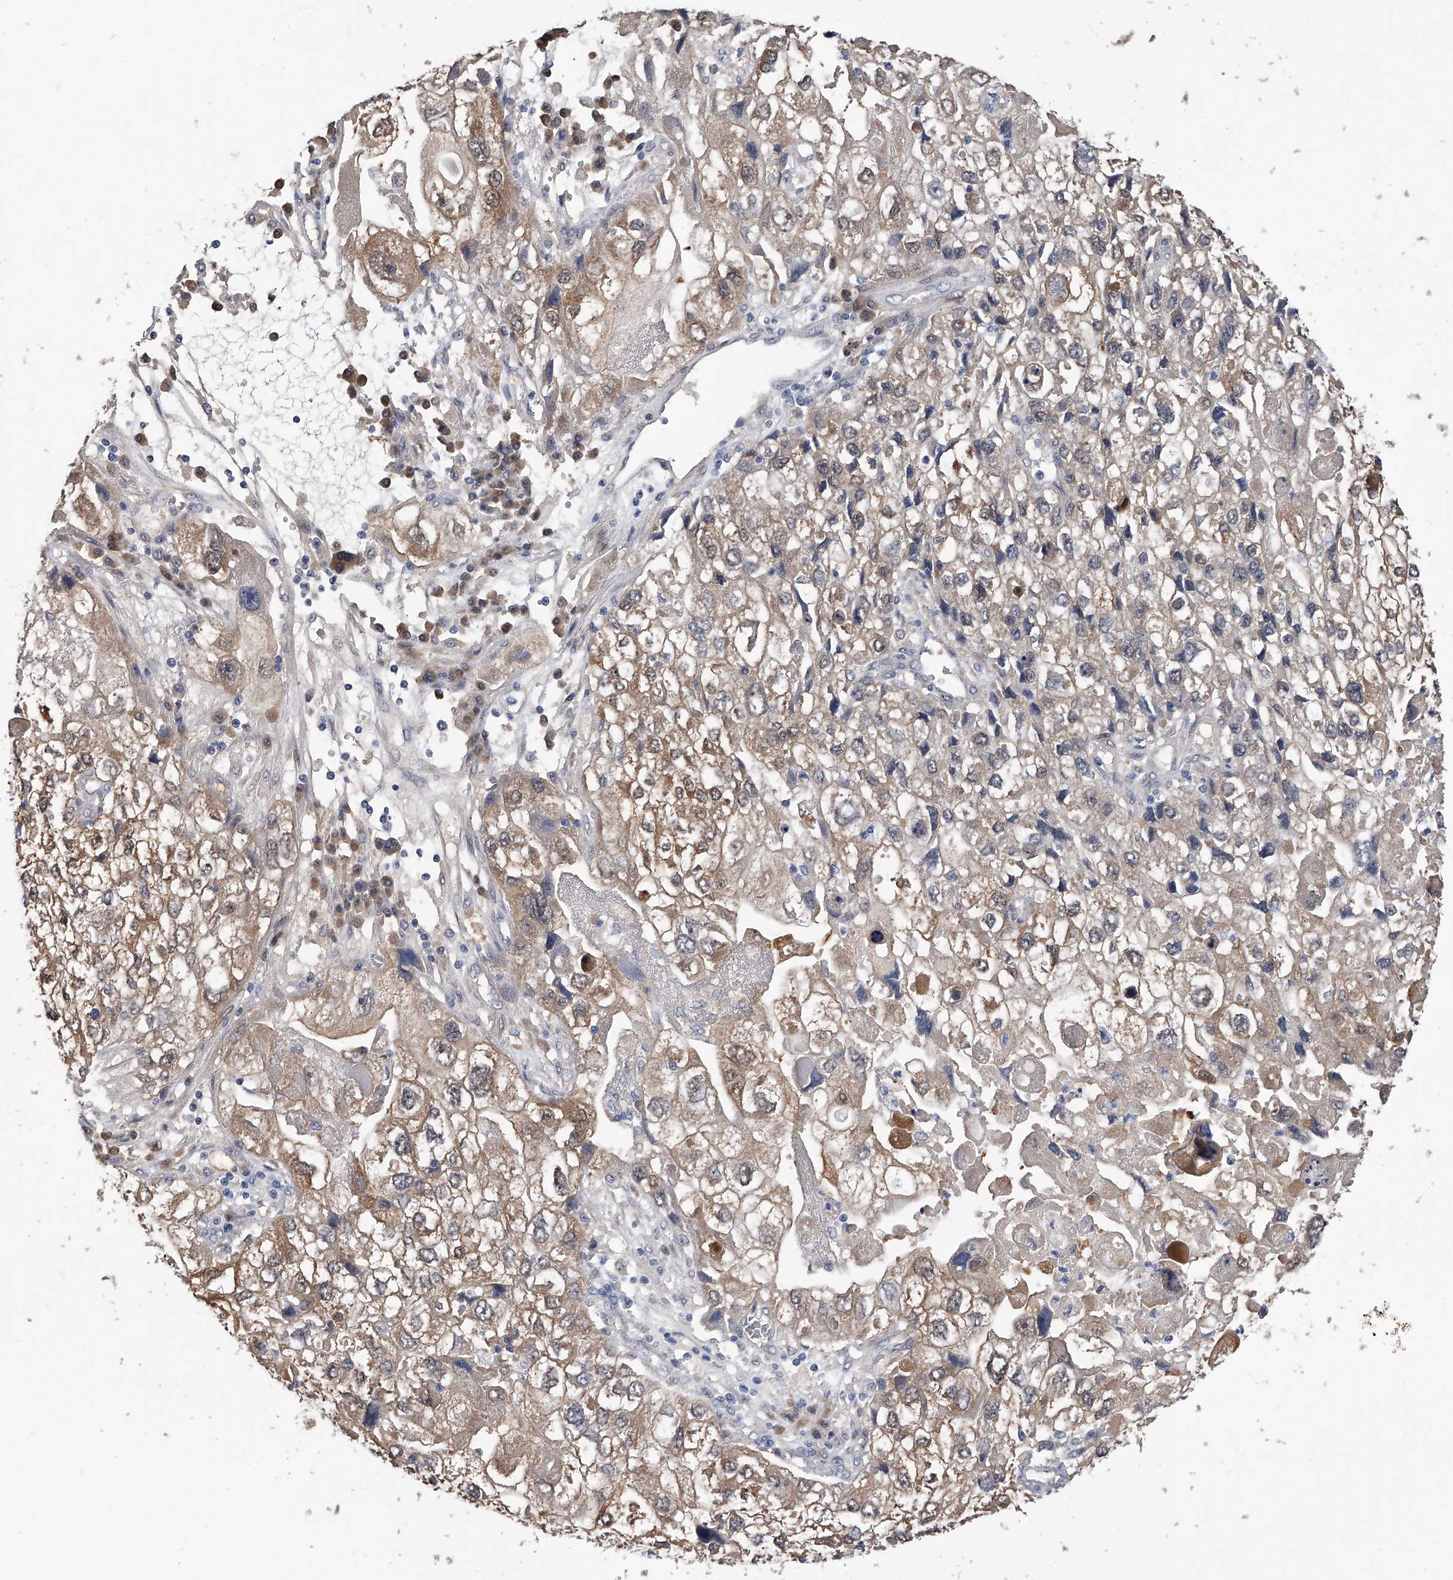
{"staining": {"intensity": "weak", "quantity": "25%-75%", "location": "cytoplasmic/membranous"}, "tissue": "endometrial cancer", "cell_type": "Tumor cells", "image_type": "cancer", "snomed": [{"axis": "morphology", "description": "Adenocarcinoma, NOS"}, {"axis": "topography", "description": "Endometrium"}], "caption": "A high-resolution image shows immunohistochemistry (IHC) staining of adenocarcinoma (endometrial), which demonstrates weak cytoplasmic/membranous positivity in approximately 25%-75% of tumor cells.", "gene": "PGM3", "patient": {"sex": "female", "age": 49}}